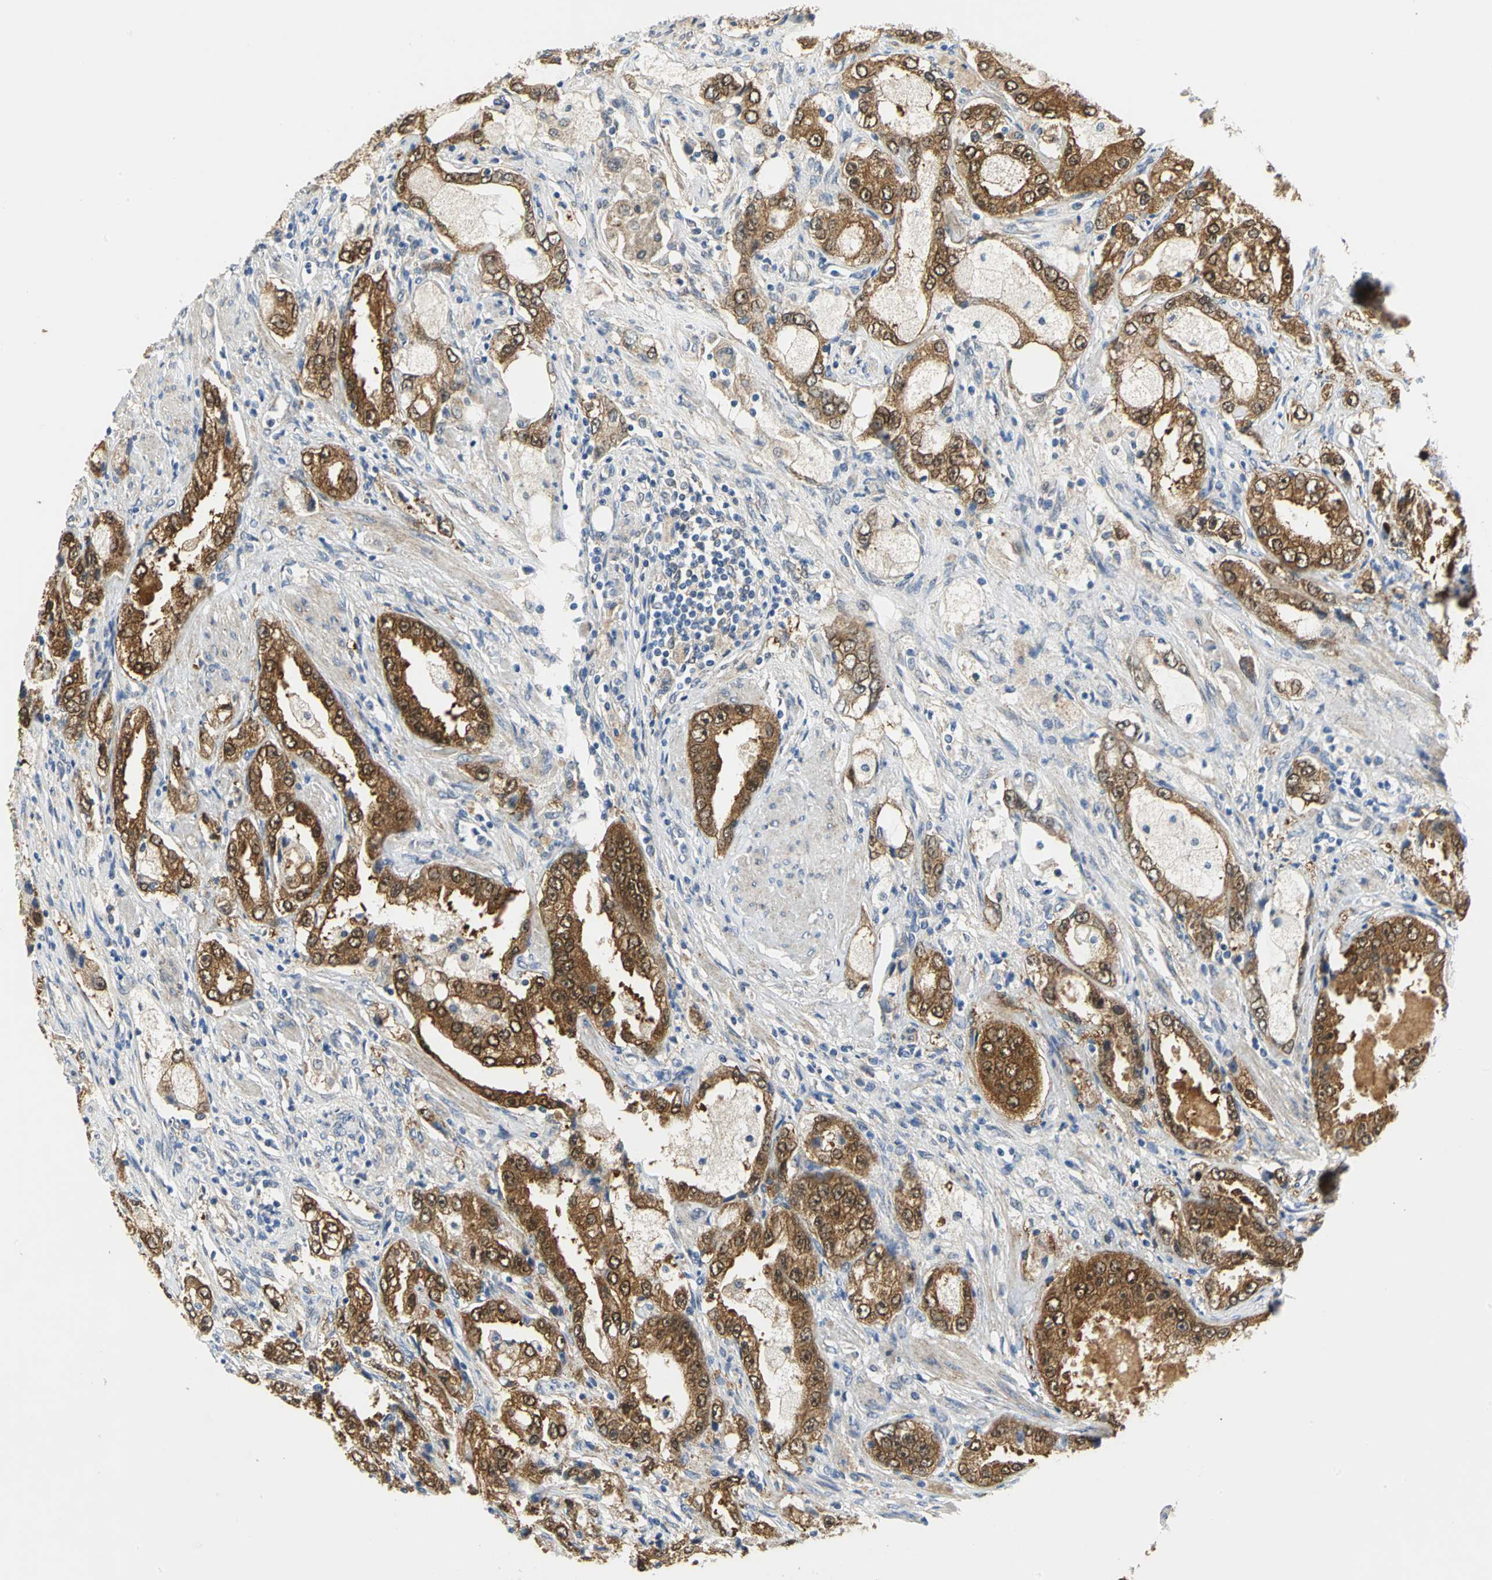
{"staining": {"intensity": "moderate", "quantity": ">75%", "location": "cytoplasmic/membranous"}, "tissue": "prostate cancer", "cell_type": "Tumor cells", "image_type": "cancer", "snomed": [{"axis": "morphology", "description": "Adenocarcinoma, High grade"}, {"axis": "topography", "description": "Prostate"}], "caption": "Immunohistochemistry image of neoplastic tissue: high-grade adenocarcinoma (prostate) stained using IHC displays medium levels of moderate protein expression localized specifically in the cytoplasmic/membranous of tumor cells, appearing as a cytoplasmic/membranous brown color.", "gene": "PGM3", "patient": {"sex": "male", "age": 63}}